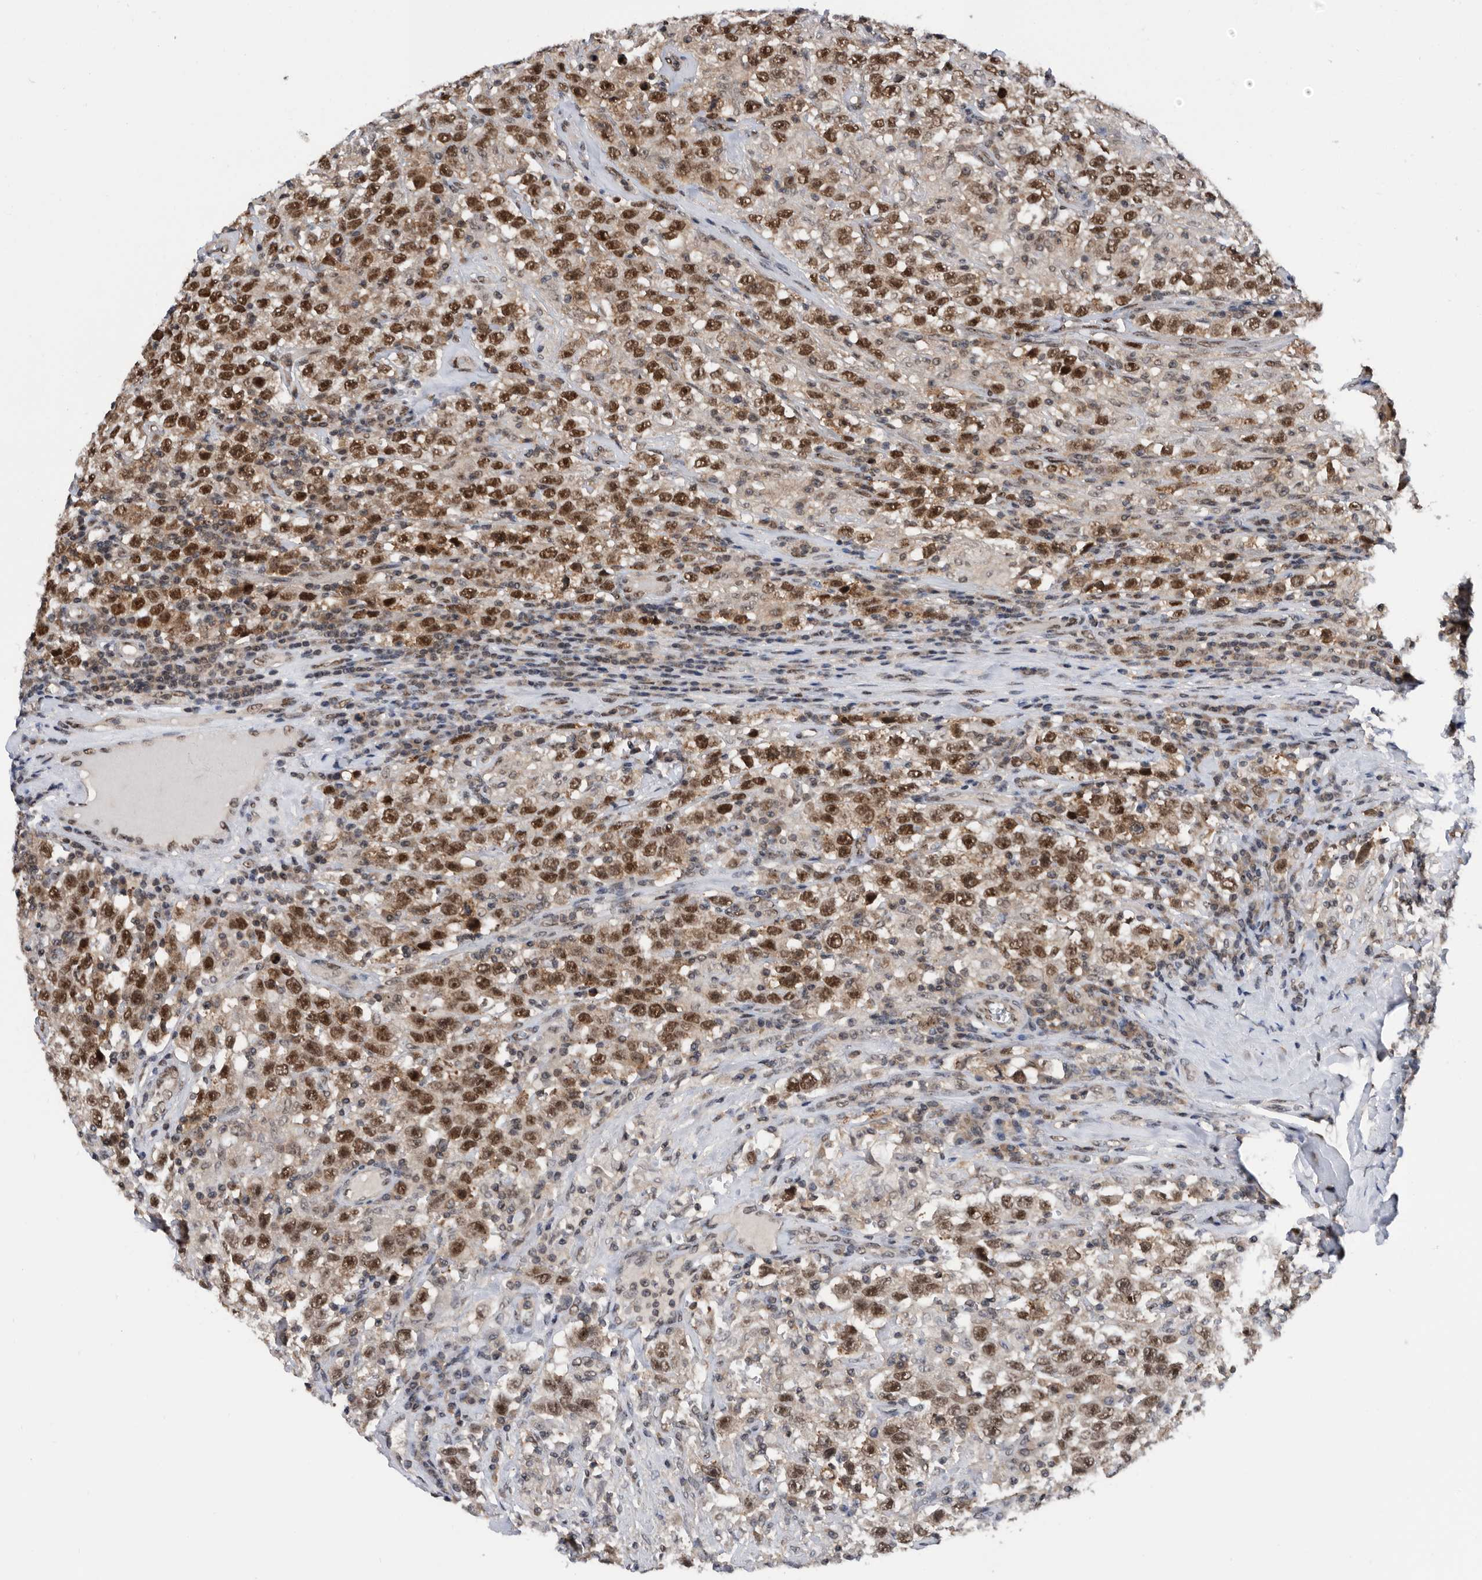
{"staining": {"intensity": "strong", "quantity": ">75%", "location": "nuclear"}, "tissue": "testis cancer", "cell_type": "Tumor cells", "image_type": "cancer", "snomed": [{"axis": "morphology", "description": "Seminoma, NOS"}, {"axis": "topography", "description": "Testis"}], "caption": "Human testis cancer (seminoma) stained with a brown dye demonstrates strong nuclear positive staining in about >75% of tumor cells.", "gene": "ZNF260", "patient": {"sex": "male", "age": 41}}